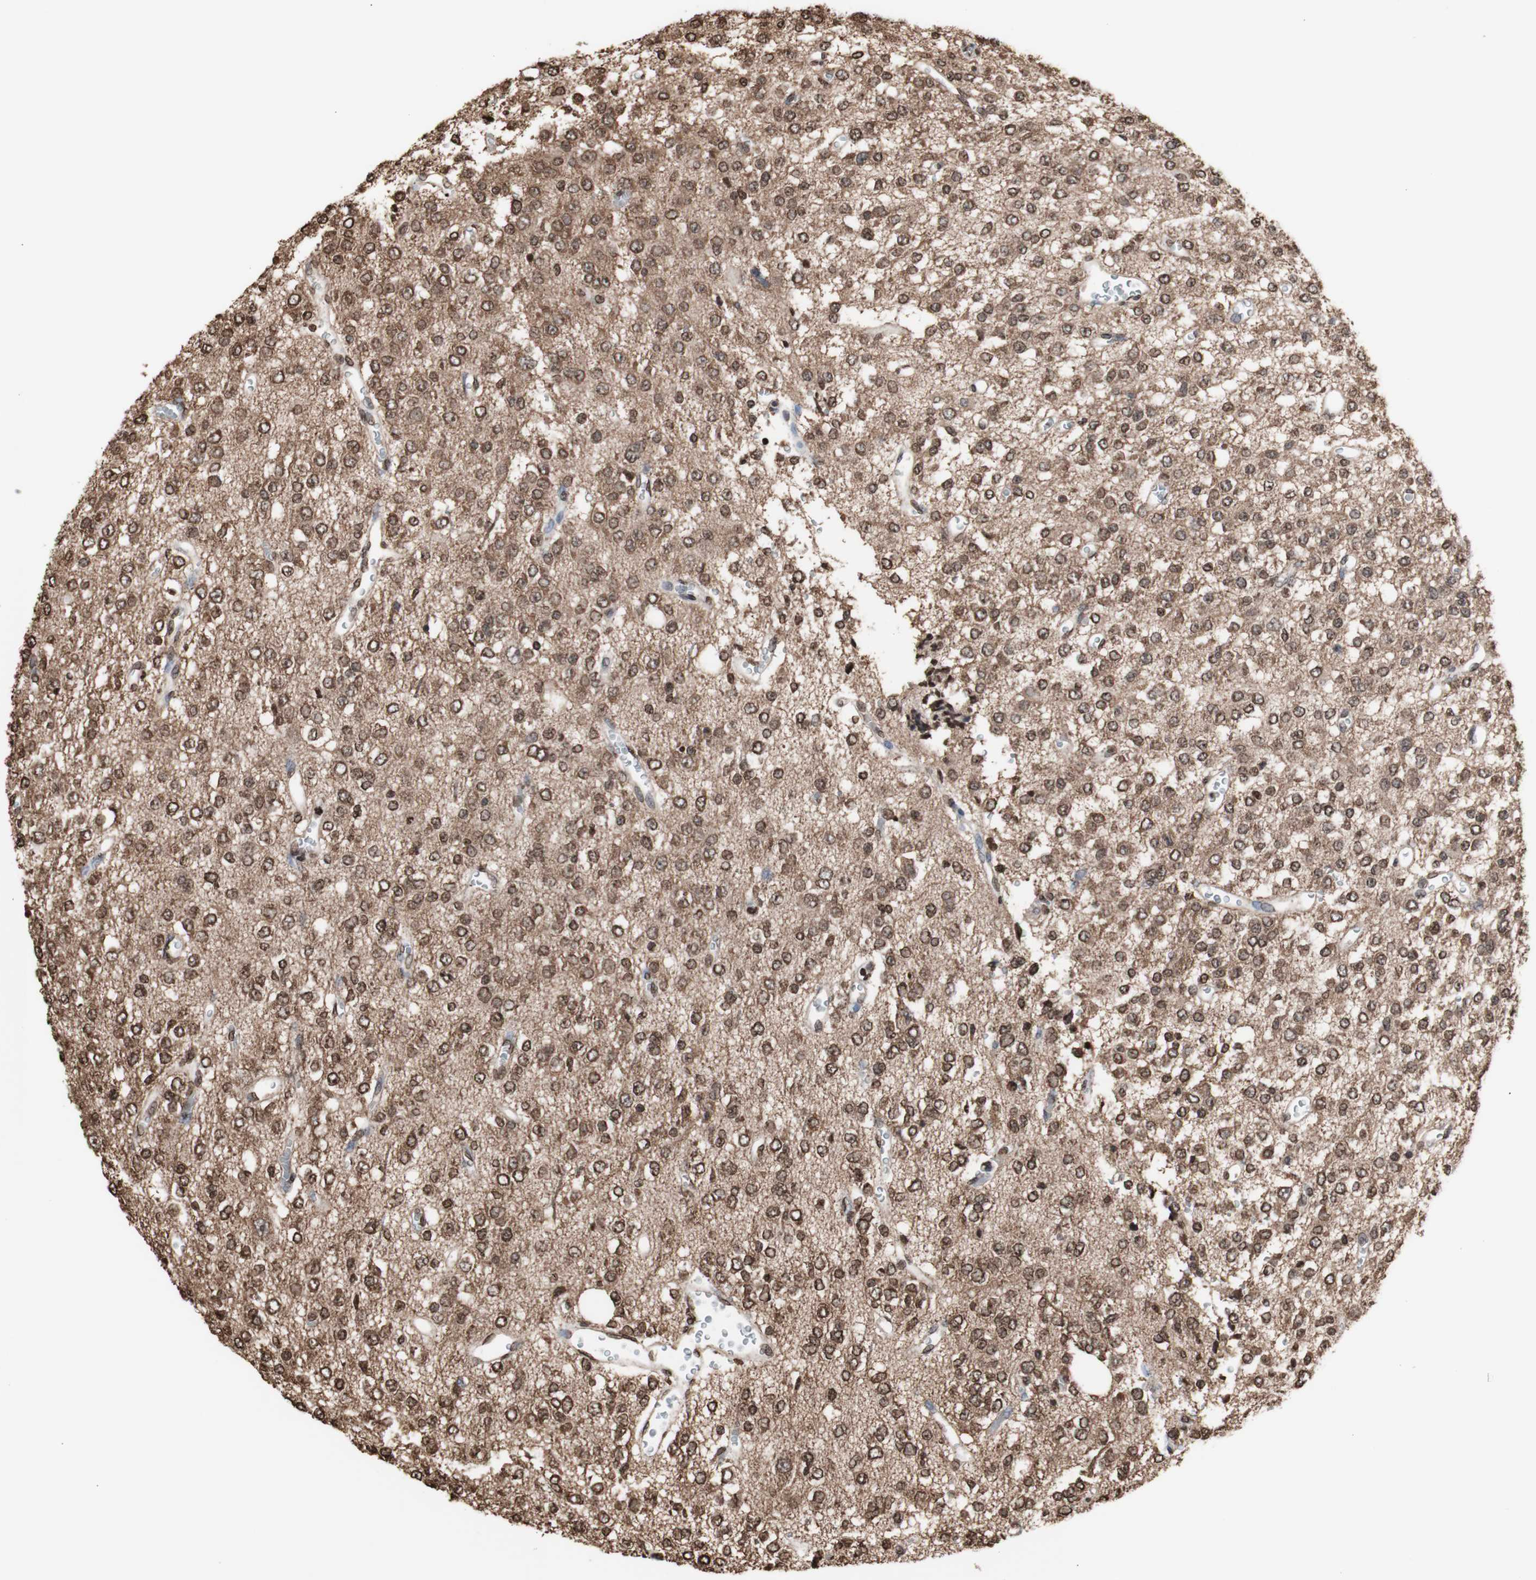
{"staining": {"intensity": "moderate", "quantity": ">75%", "location": "cytoplasmic/membranous,nuclear"}, "tissue": "glioma", "cell_type": "Tumor cells", "image_type": "cancer", "snomed": [{"axis": "morphology", "description": "Glioma, malignant, Low grade"}, {"axis": "topography", "description": "Brain"}], "caption": "Tumor cells exhibit medium levels of moderate cytoplasmic/membranous and nuclear positivity in approximately >75% of cells in glioma.", "gene": "SNAI2", "patient": {"sex": "male", "age": 38}}